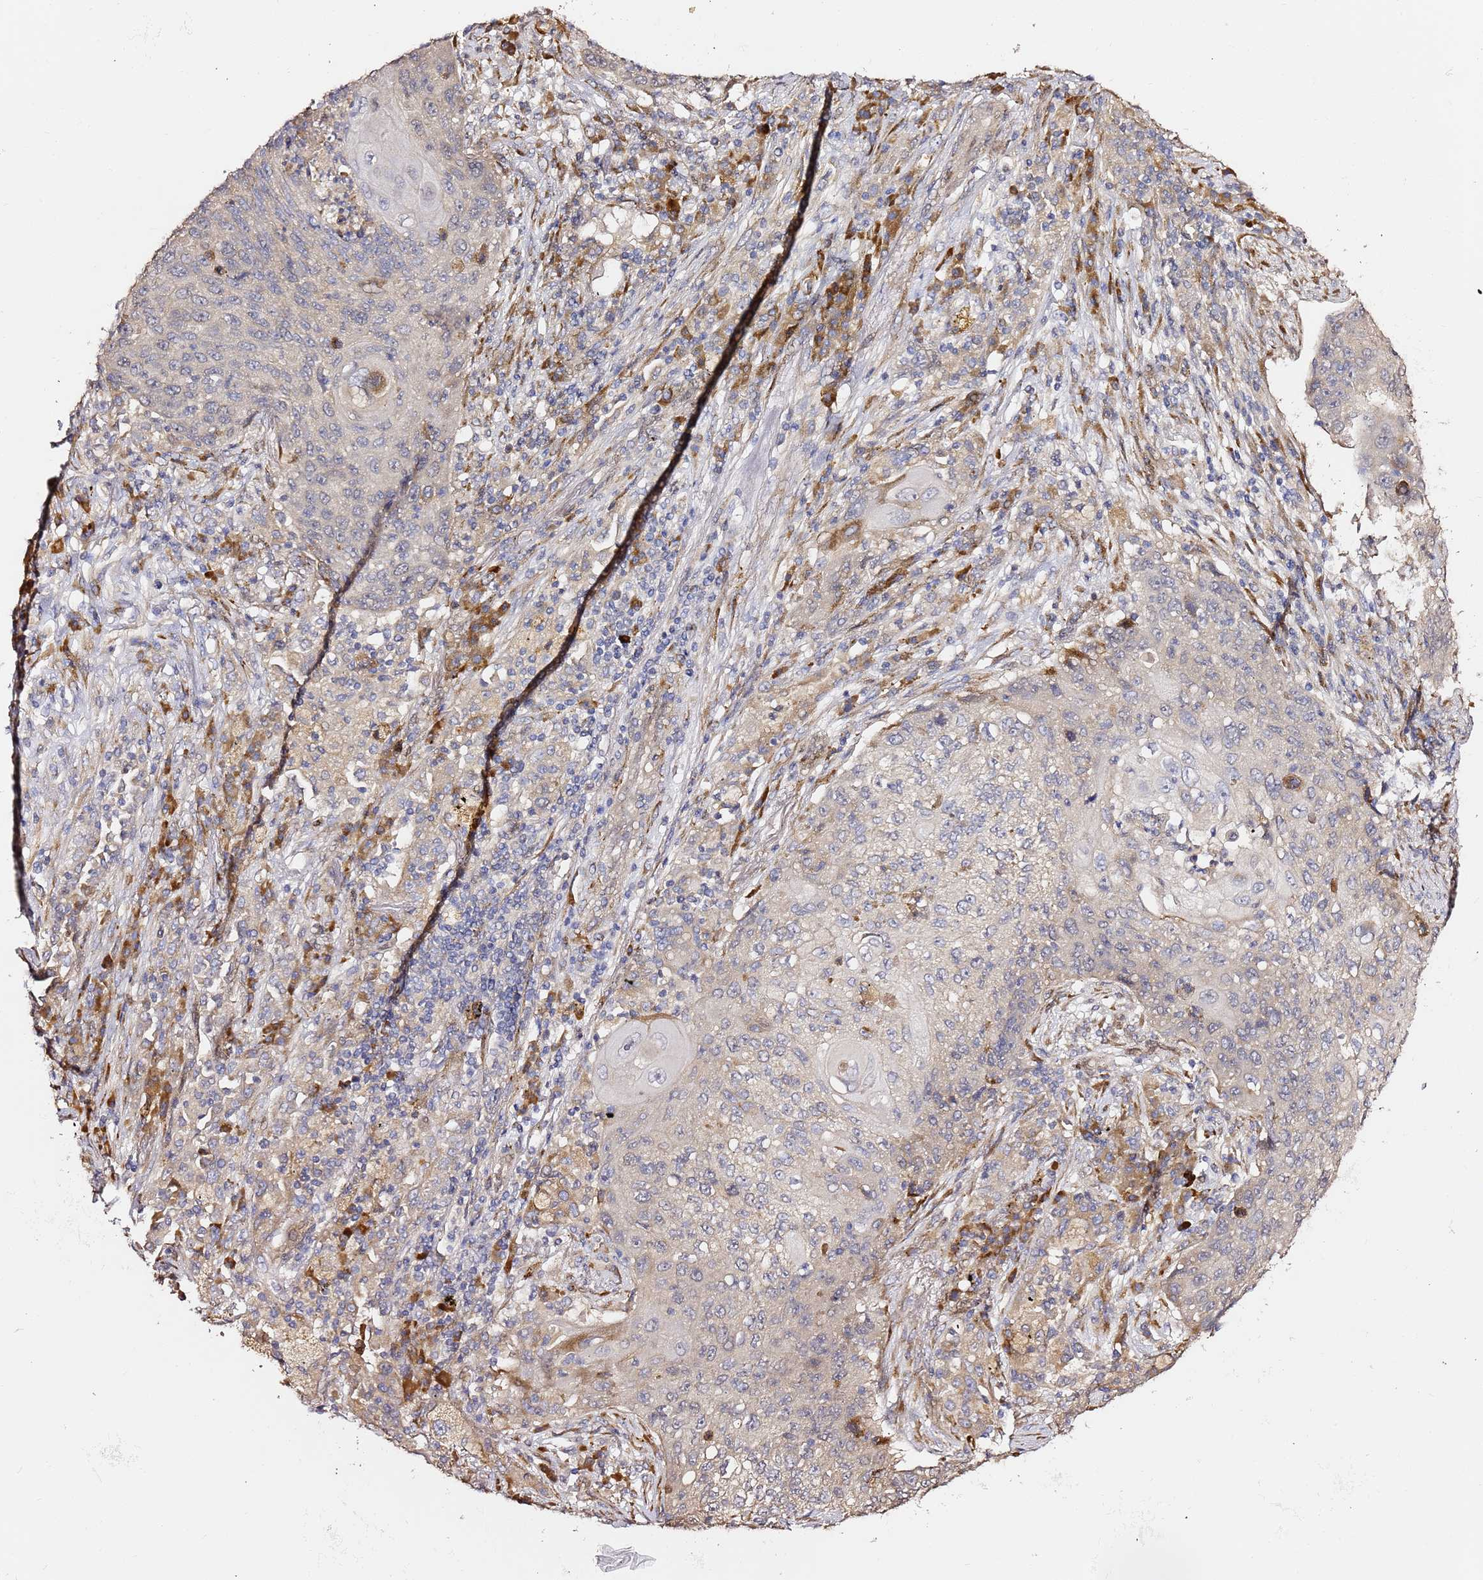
{"staining": {"intensity": "weak", "quantity": "<25%", "location": "cytoplasmic/membranous"}, "tissue": "lung cancer", "cell_type": "Tumor cells", "image_type": "cancer", "snomed": [{"axis": "morphology", "description": "Squamous cell carcinoma, NOS"}, {"axis": "topography", "description": "Lung"}], "caption": "Immunohistochemical staining of lung cancer (squamous cell carcinoma) shows no significant positivity in tumor cells. The staining was performed using DAB to visualize the protein expression in brown, while the nuclei were stained in blue with hematoxylin (Magnification: 20x).", "gene": "HSD17B7", "patient": {"sex": "female", "age": 63}}